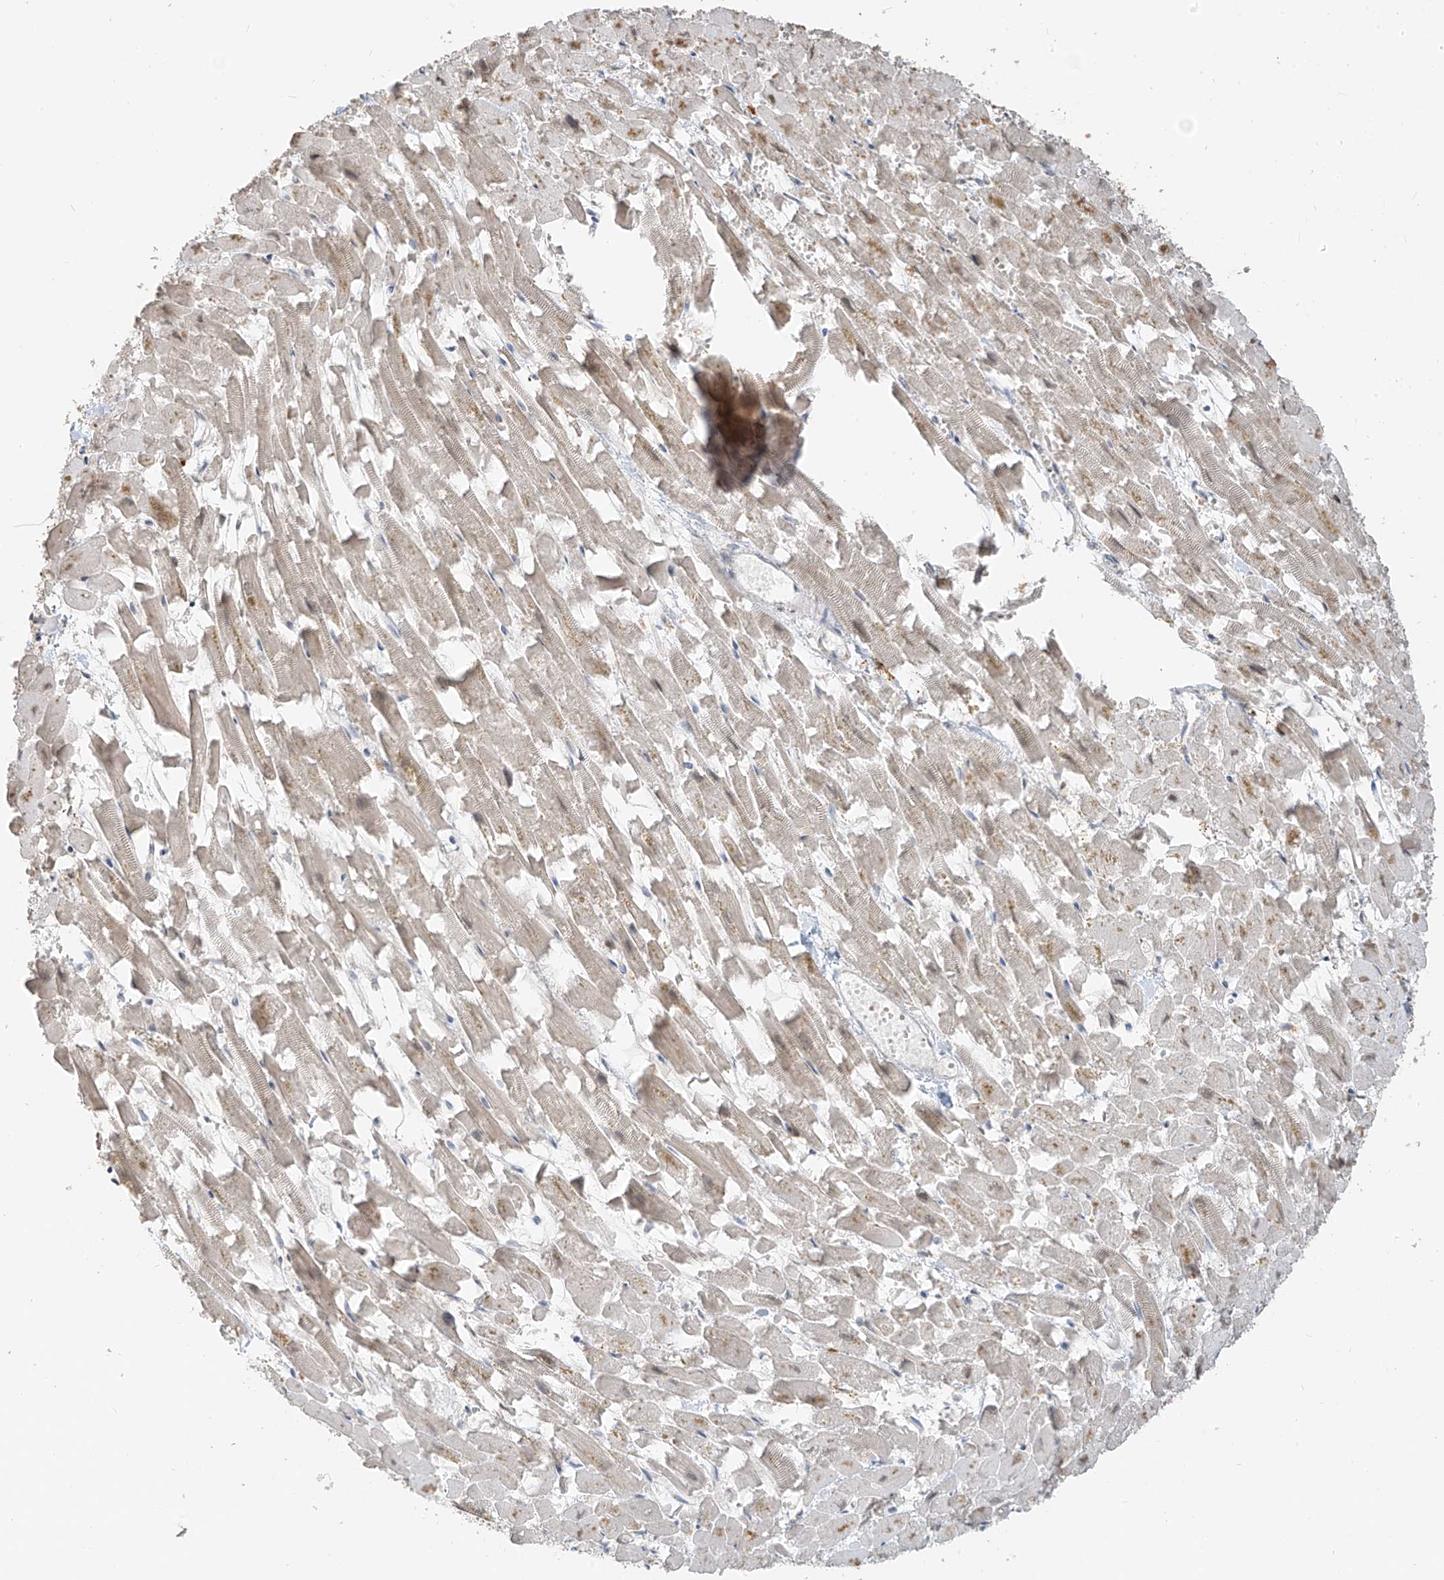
{"staining": {"intensity": "moderate", "quantity": ">75%", "location": "nuclear"}, "tissue": "heart muscle", "cell_type": "Cardiomyocytes", "image_type": "normal", "snomed": [{"axis": "morphology", "description": "Normal tissue, NOS"}, {"axis": "topography", "description": "Heart"}], "caption": "A brown stain highlights moderate nuclear positivity of a protein in cardiomyocytes of benign human heart muscle.", "gene": "ZMYM2", "patient": {"sex": "female", "age": 64}}